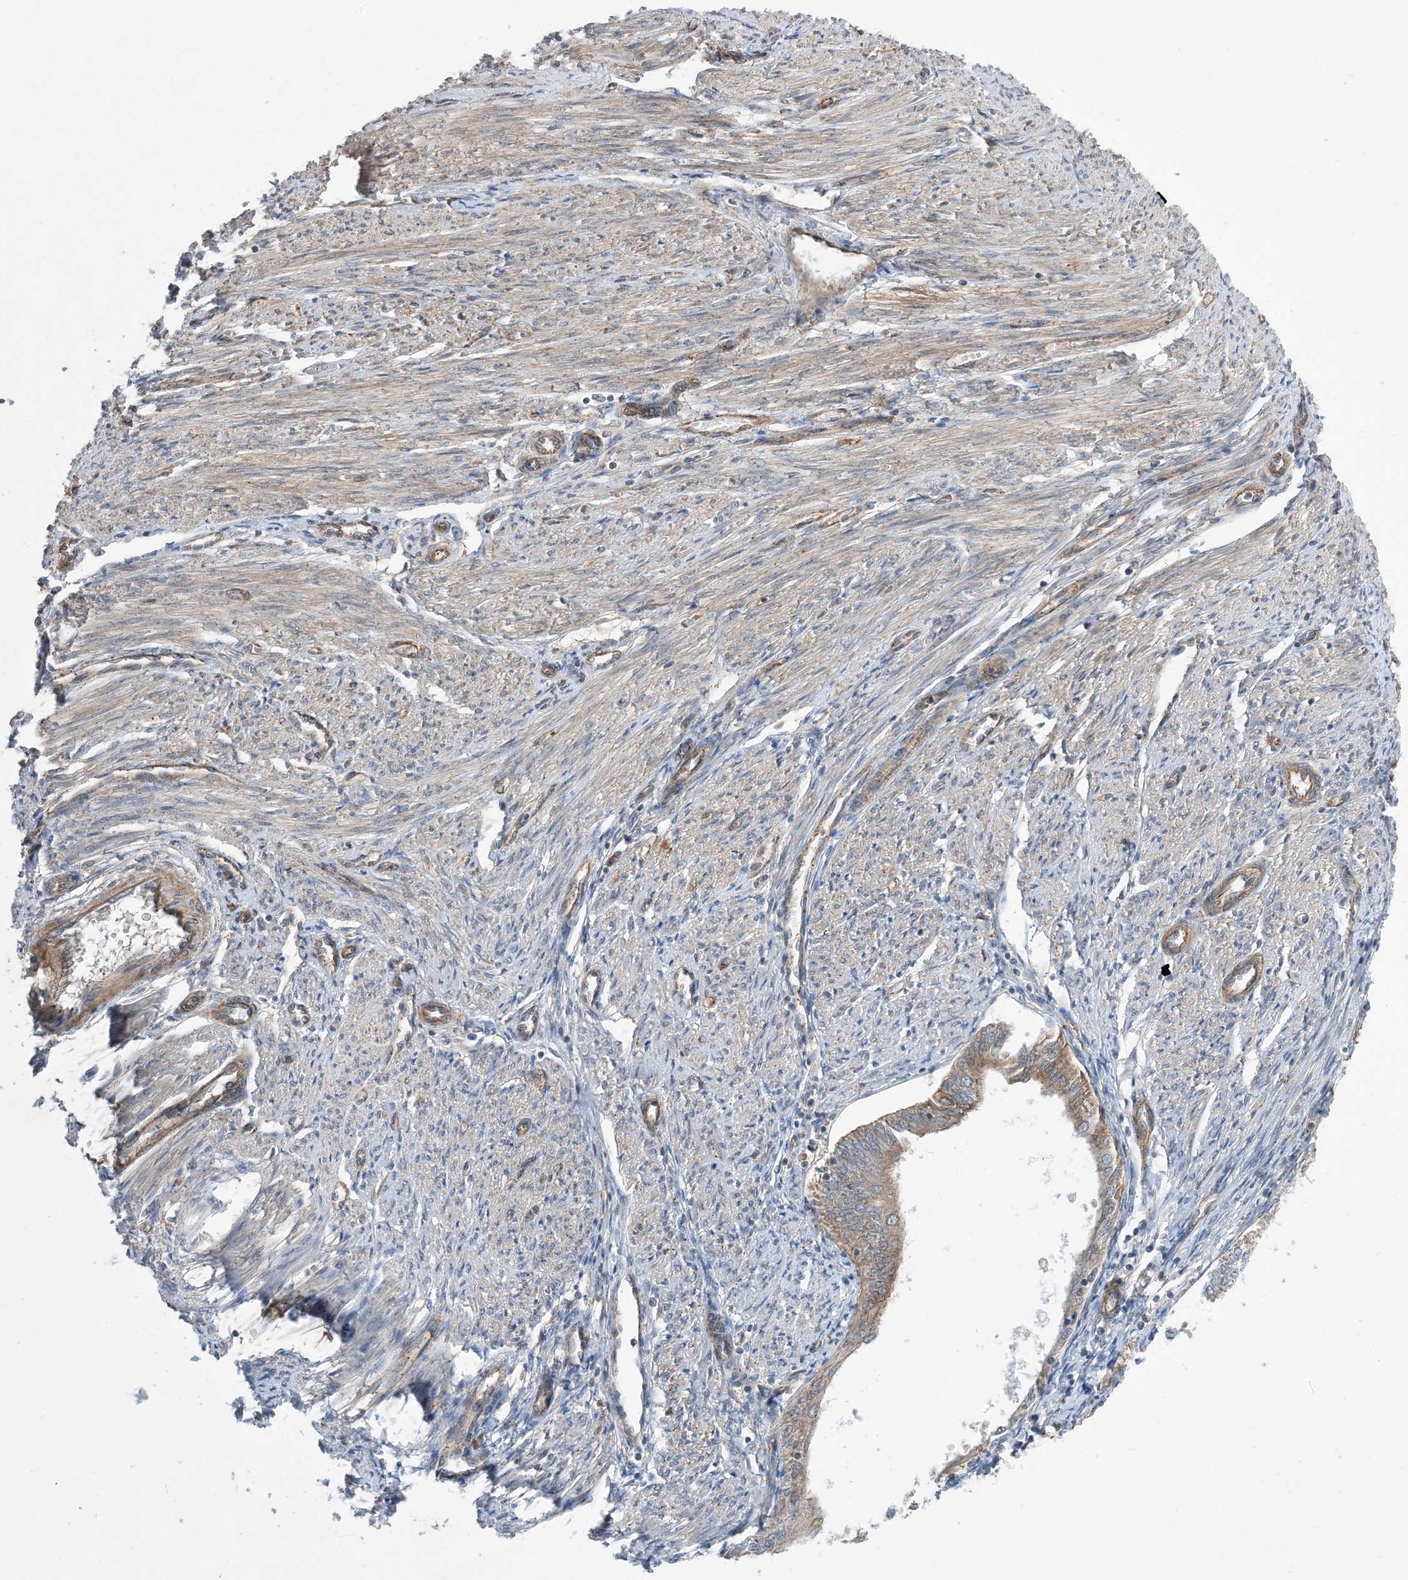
{"staining": {"intensity": "moderate", "quantity": ">75%", "location": "cytoplasmic/membranous"}, "tissue": "endometrial cancer", "cell_type": "Tumor cells", "image_type": "cancer", "snomed": [{"axis": "morphology", "description": "Adenocarcinoma, NOS"}, {"axis": "topography", "description": "Endometrium"}], "caption": "Protein analysis of endometrial cancer tissue shows moderate cytoplasmic/membranous expression in about >75% of tumor cells. Ihc stains the protein of interest in brown and the nuclei are stained blue.", "gene": "EHBP1", "patient": {"sex": "female", "age": 58}}